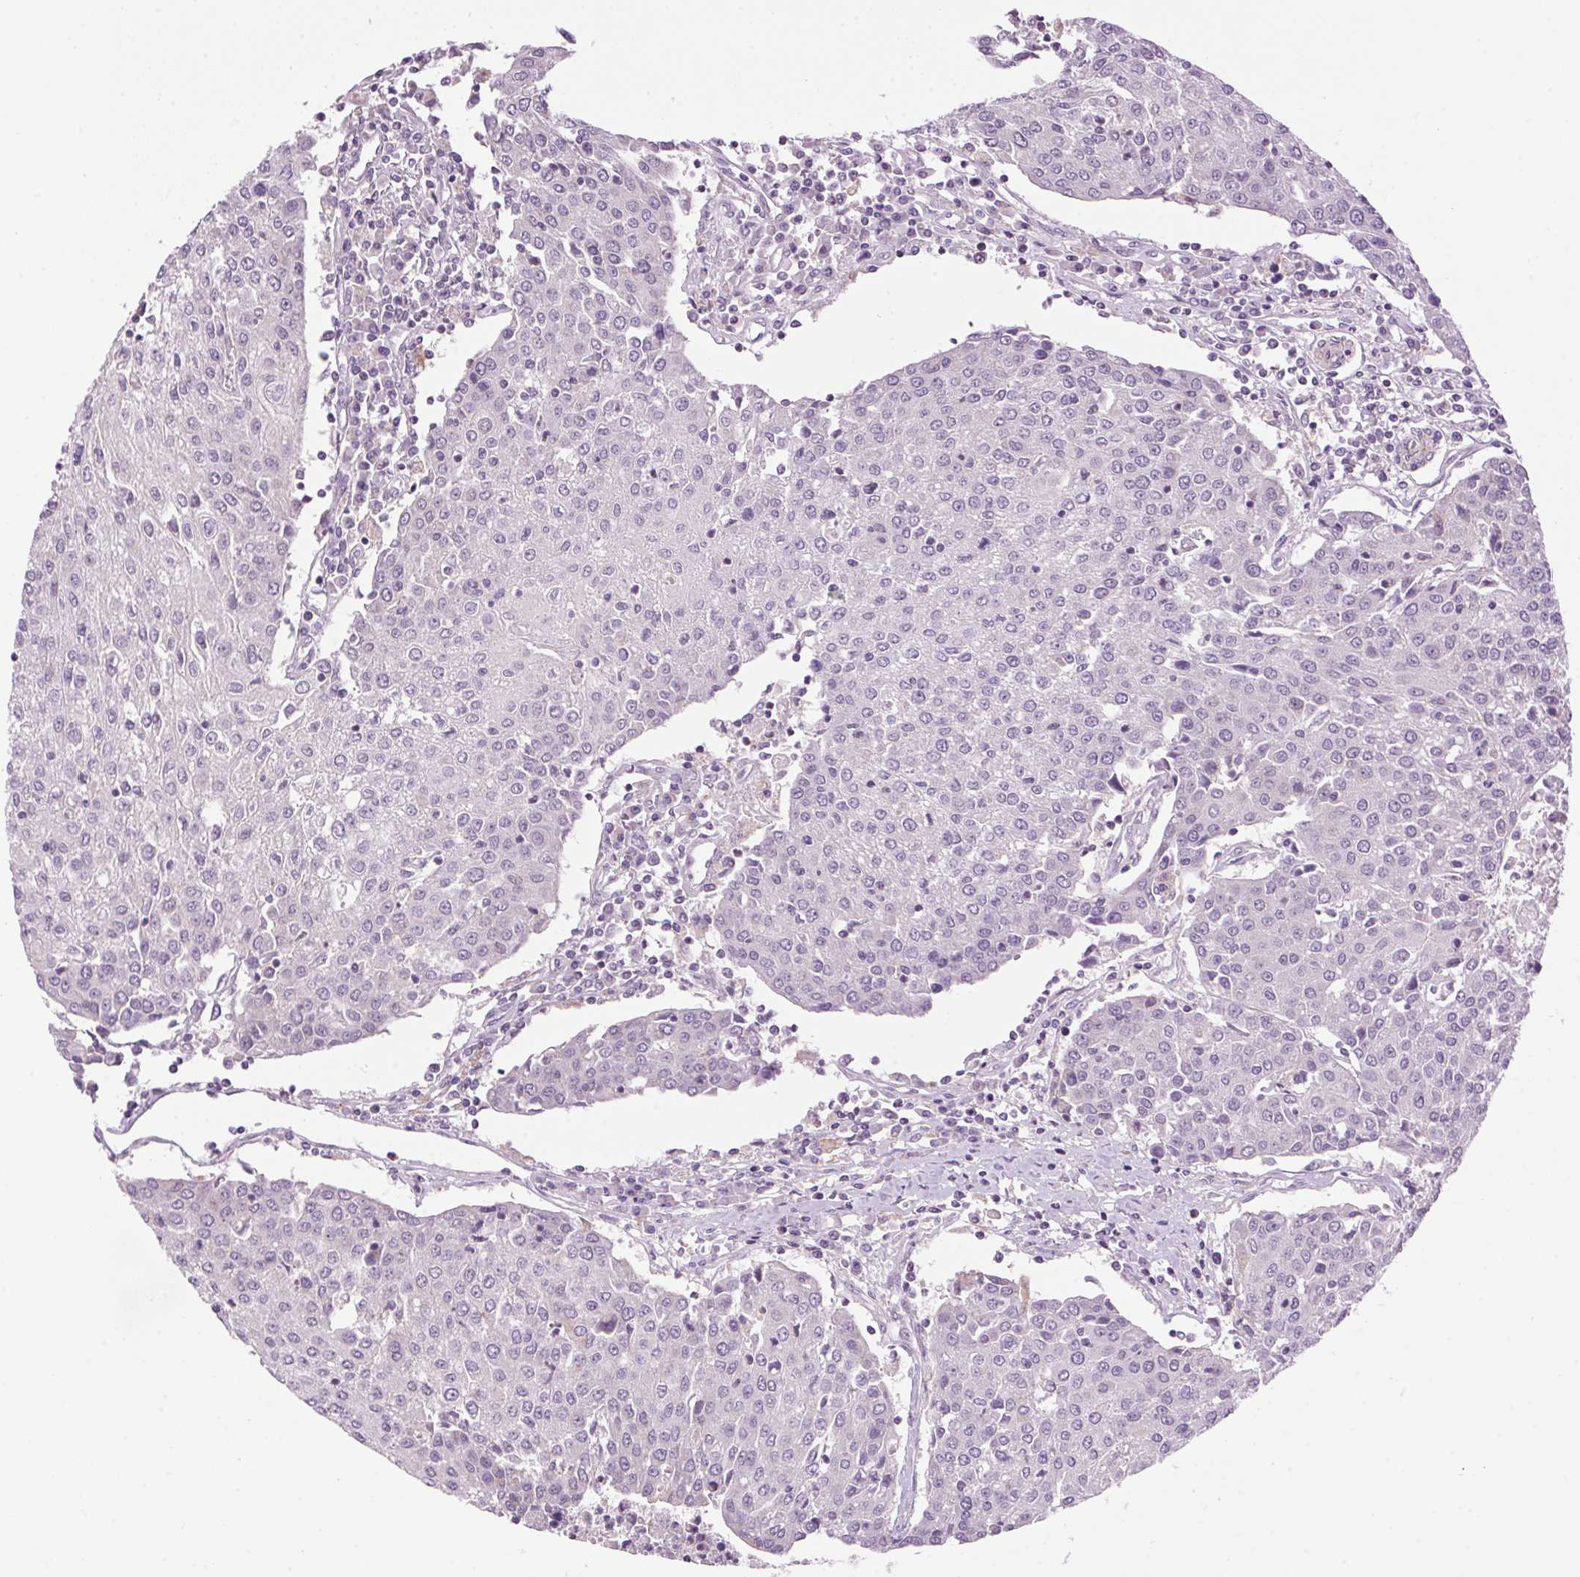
{"staining": {"intensity": "negative", "quantity": "none", "location": "none"}, "tissue": "urothelial cancer", "cell_type": "Tumor cells", "image_type": "cancer", "snomed": [{"axis": "morphology", "description": "Urothelial carcinoma, High grade"}, {"axis": "topography", "description": "Urinary bladder"}], "caption": "Tumor cells are negative for brown protein staining in urothelial cancer.", "gene": "SMIM13", "patient": {"sex": "female", "age": 85}}